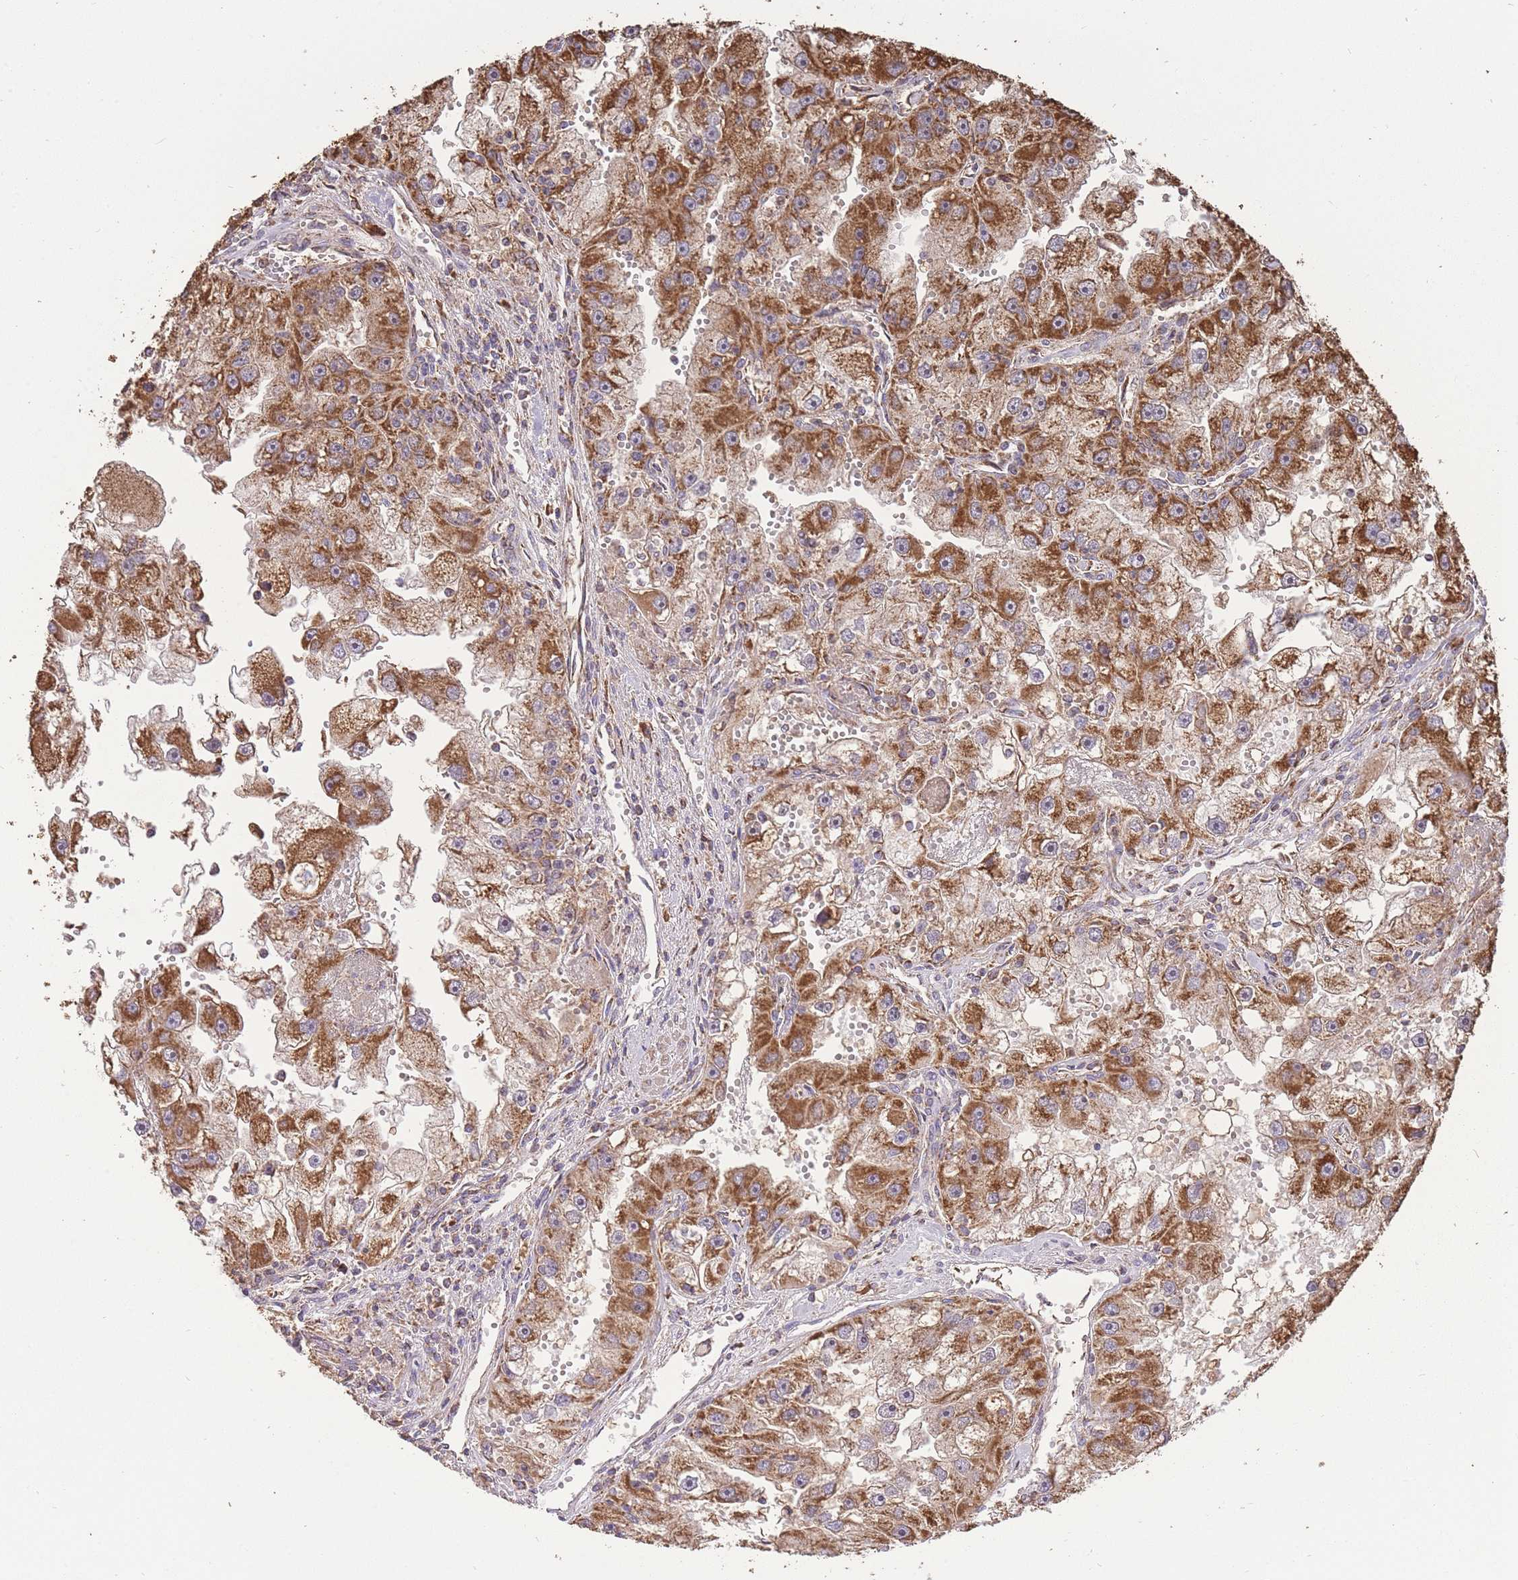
{"staining": {"intensity": "strong", "quantity": ">75%", "location": "cytoplasmic/membranous"}, "tissue": "renal cancer", "cell_type": "Tumor cells", "image_type": "cancer", "snomed": [{"axis": "morphology", "description": "Adenocarcinoma, NOS"}, {"axis": "topography", "description": "Kidney"}], "caption": "Tumor cells display strong cytoplasmic/membranous staining in about >75% of cells in renal adenocarcinoma.", "gene": "PREP", "patient": {"sex": "male", "age": 63}}